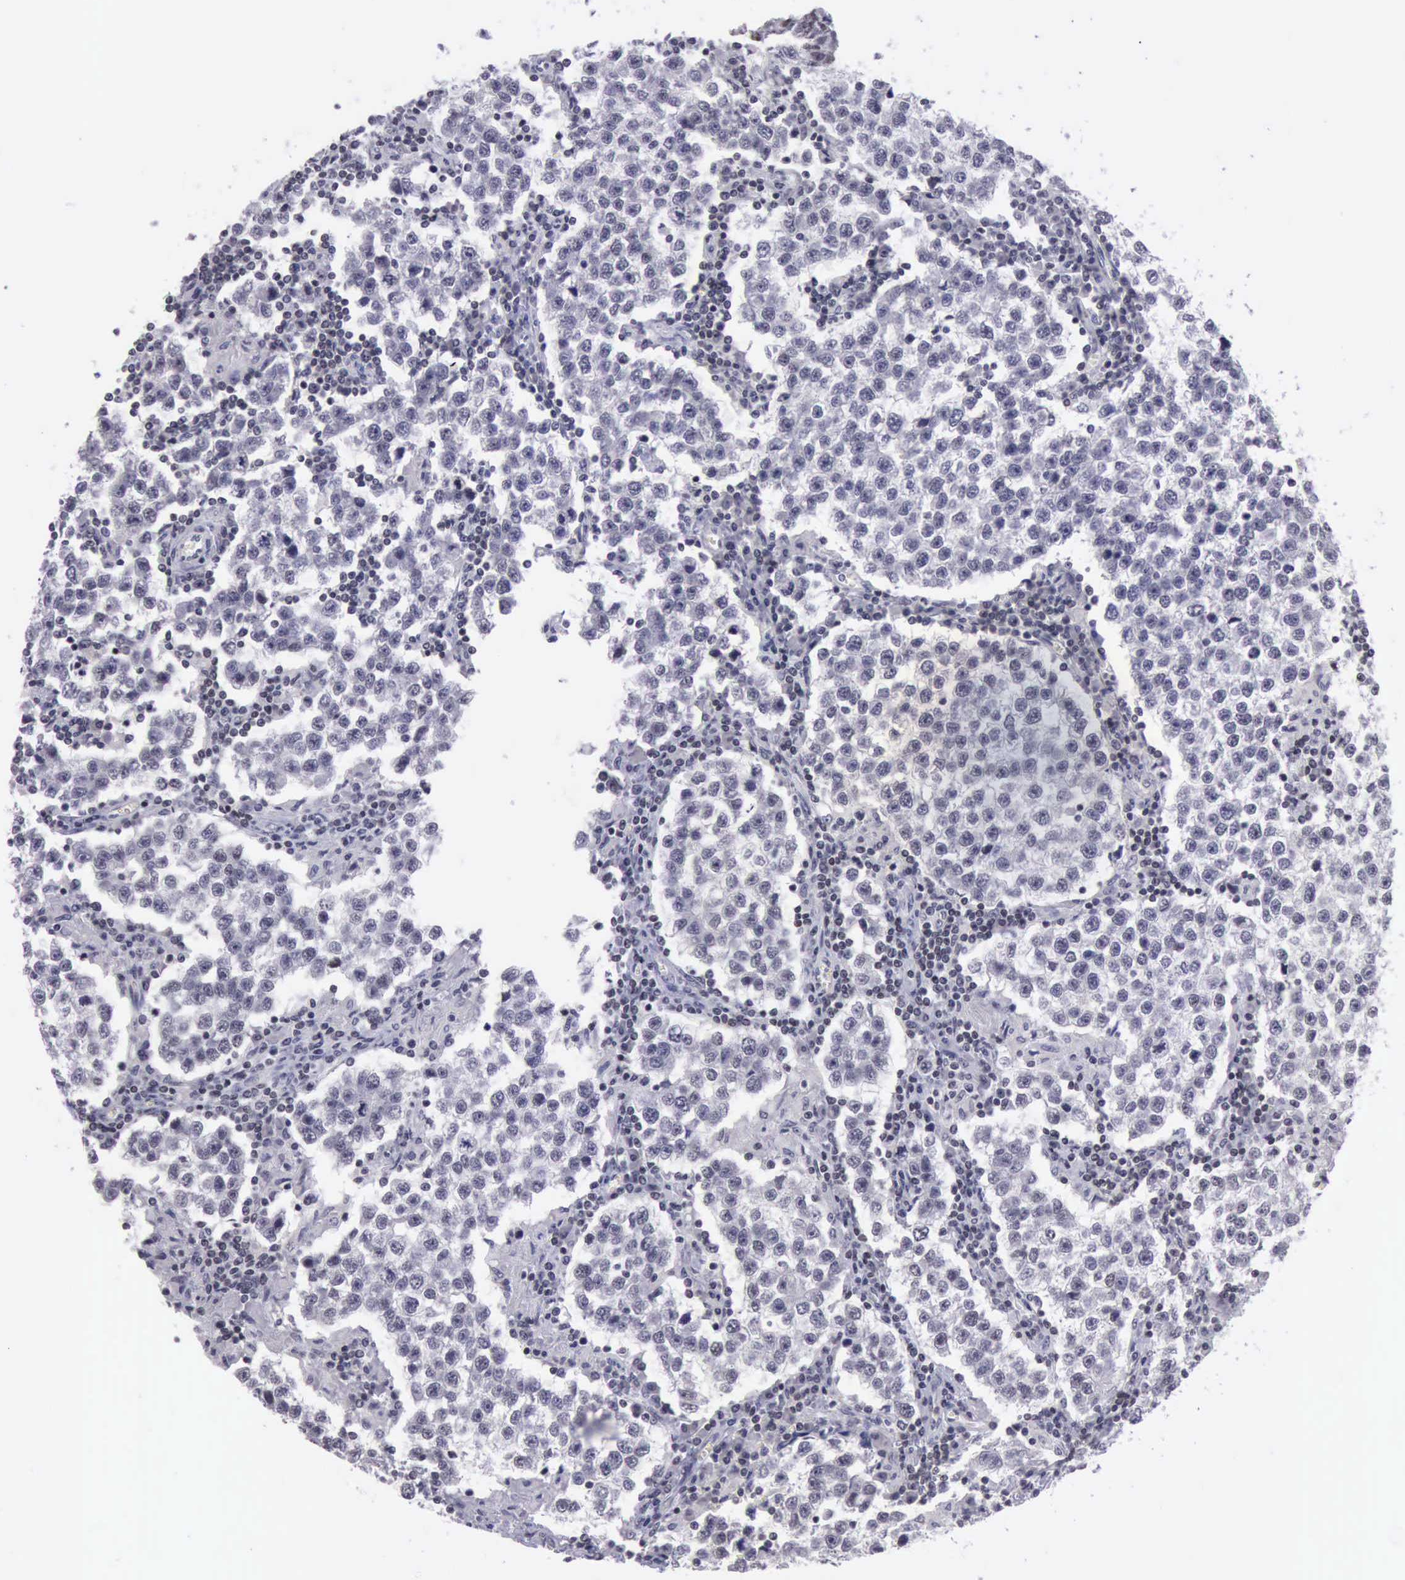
{"staining": {"intensity": "moderate", "quantity": "<25%", "location": "nuclear"}, "tissue": "testis cancer", "cell_type": "Tumor cells", "image_type": "cancer", "snomed": [{"axis": "morphology", "description": "Seminoma, NOS"}, {"axis": "topography", "description": "Testis"}], "caption": "An IHC histopathology image of neoplastic tissue is shown. Protein staining in brown highlights moderate nuclear positivity in testis seminoma within tumor cells. (Brightfield microscopy of DAB IHC at high magnification).", "gene": "YY1", "patient": {"sex": "male", "age": 36}}